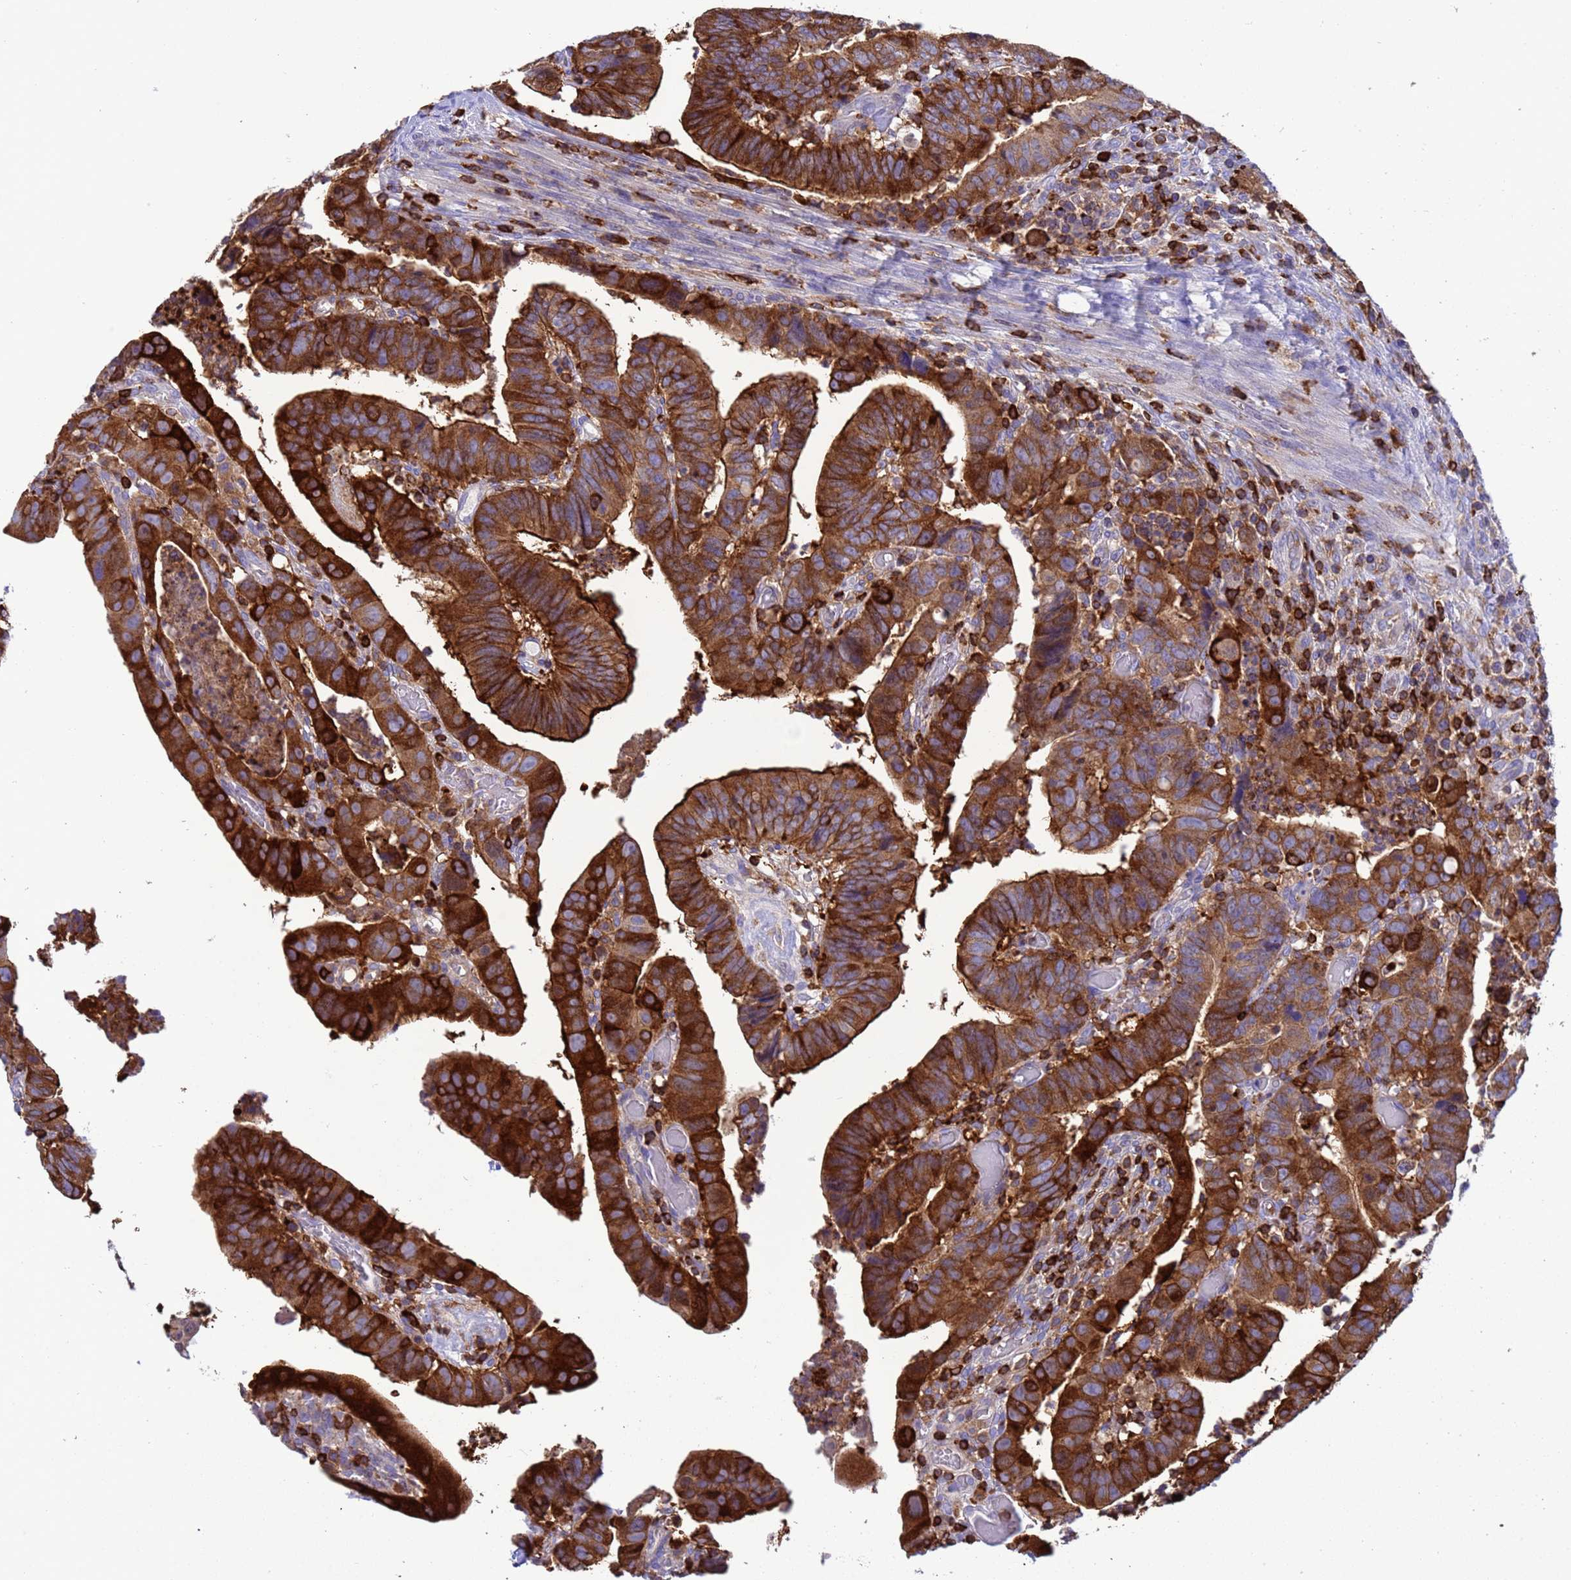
{"staining": {"intensity": "strong", "quantity": ">75%", "location": "cytoplasmic/membranous"}, "tissue": "colorectal cancer", "cell_type": "Tumor cells", "image_type": "cancer", "snomed": [{"axis": "morphology", "description": "Normal tissue, NOS"}, {"axis": "morphology", "description": "Adenocarcinoma, NOS"}, {"axis": "topography", "description": "Rectum"}], "caption": "A photomicrograph of human adenocarcinoma (colorectal) stained for a protein reveals strong cytoplasmic/membranous brown staining in tumor cells.", "gene": "EZR", "patient": {"sex": "female", "age": 65}}